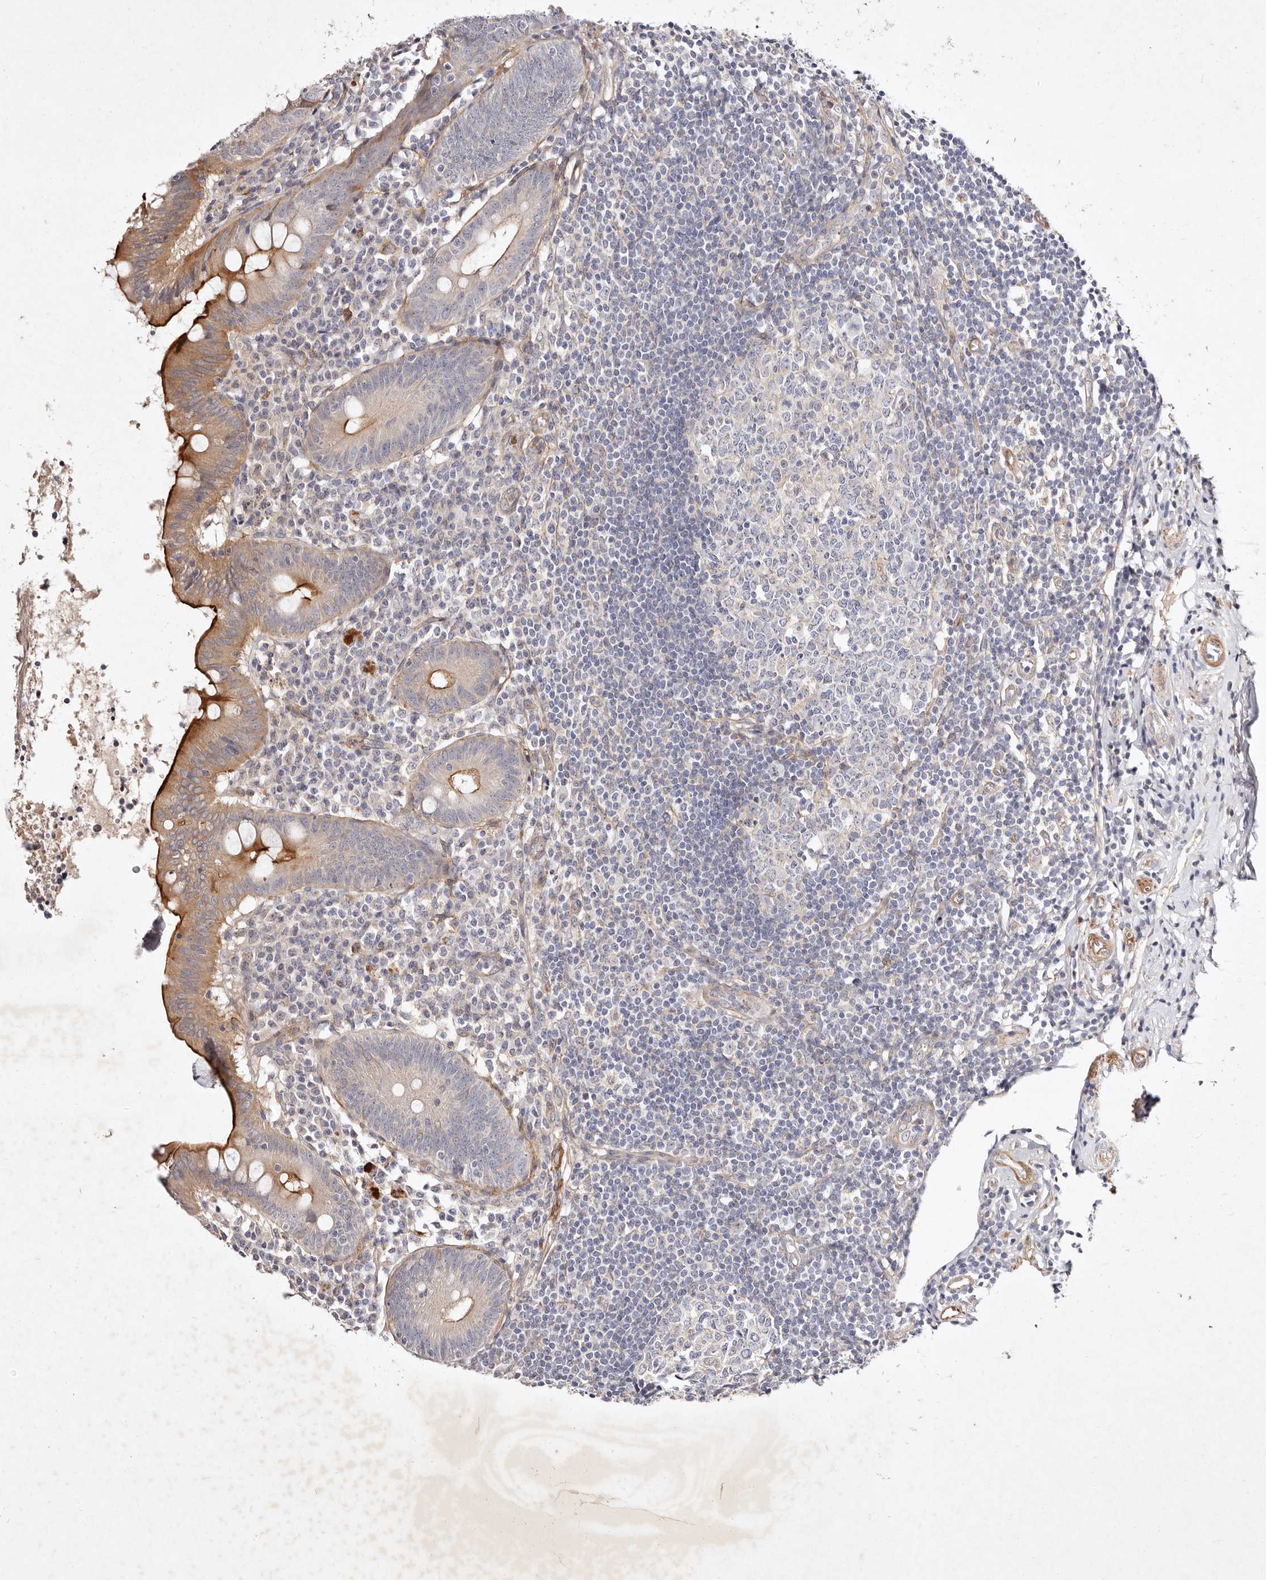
{"staining": {"intensity": "strong", "quantity": "25%-75%", "location": "cytoplasmic/membranous"}, "tissue": "appendix", "cell_type": "Glandular cells", "image_type": "normal", "snomed": [{"axis": "morphology", "description": "Normal tissue, NOS"}, {"axis": "topography", "description": "Appendix"}], "caption": "A brown stain highlights strong cytoplasmic/membranous expression of a protein in glandular cells of benign human appendix. Nuclei are stained in blue.", "gene": "MTMR11", "patient": {"sex": "female", "age": 54}}